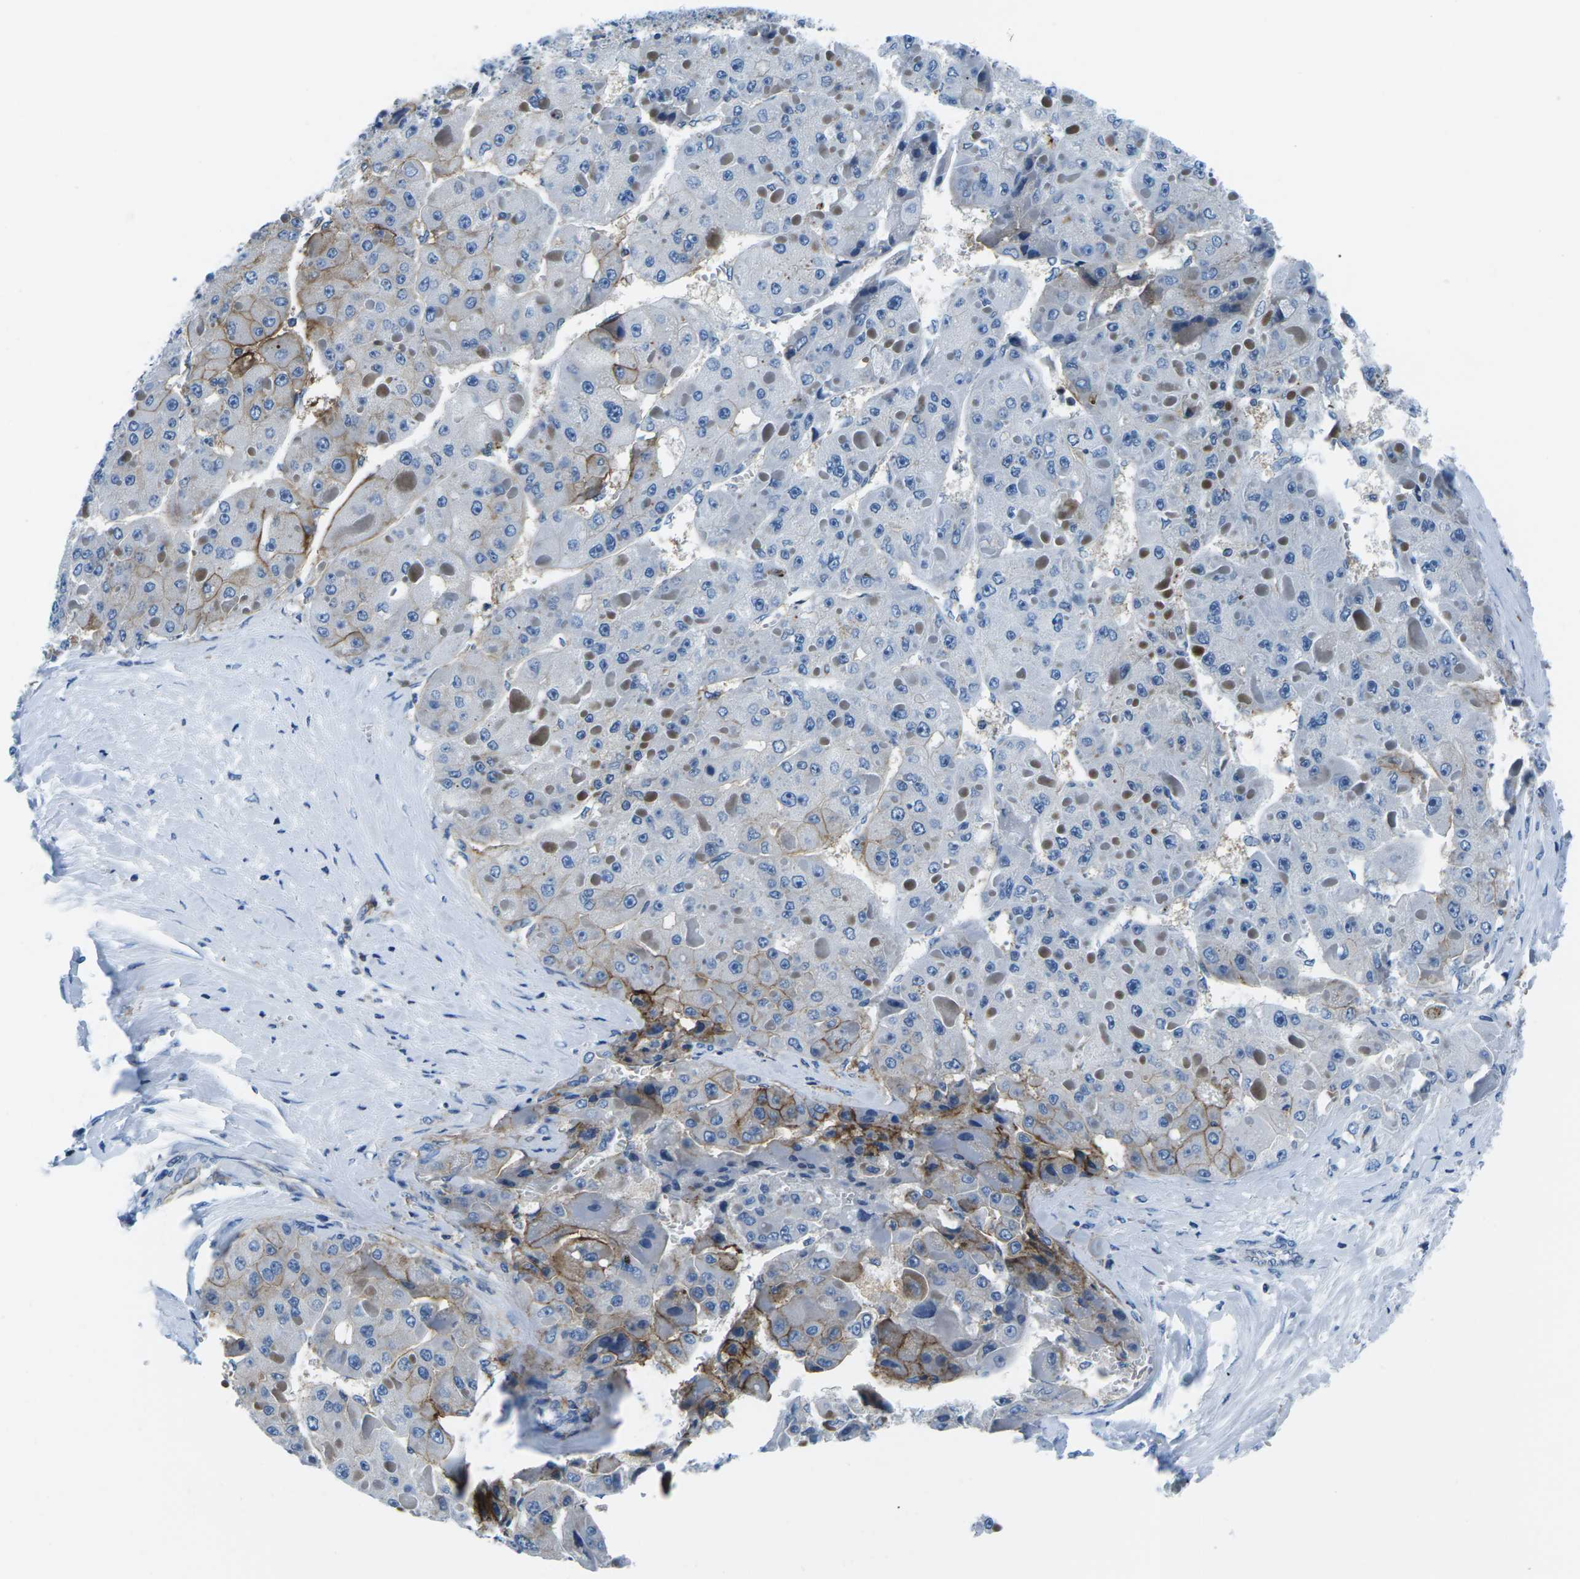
{"staining": {"intensity": "strong", "quantity": "<25%", "location": "cytoplasmic/membranous"}, "tissue": "liver cancer", "cell_type": "Tumor cells", "image_type": "cancer", "snomed": [{"axis": "morphology", "description": "Carcinoma, Hepatocellular, NOS"}, {"axis": "topography", "description": "Liver"}], "caption": "Immunohistochemical staining of human hepatocellular carcinoma (liver) demonstrates medium levels of strong cytoplasmic/membranous positivity in approximately <25% of tumor cells.", "gene": "SOCS4", "patient": {"sex": "female", "age": 73}}